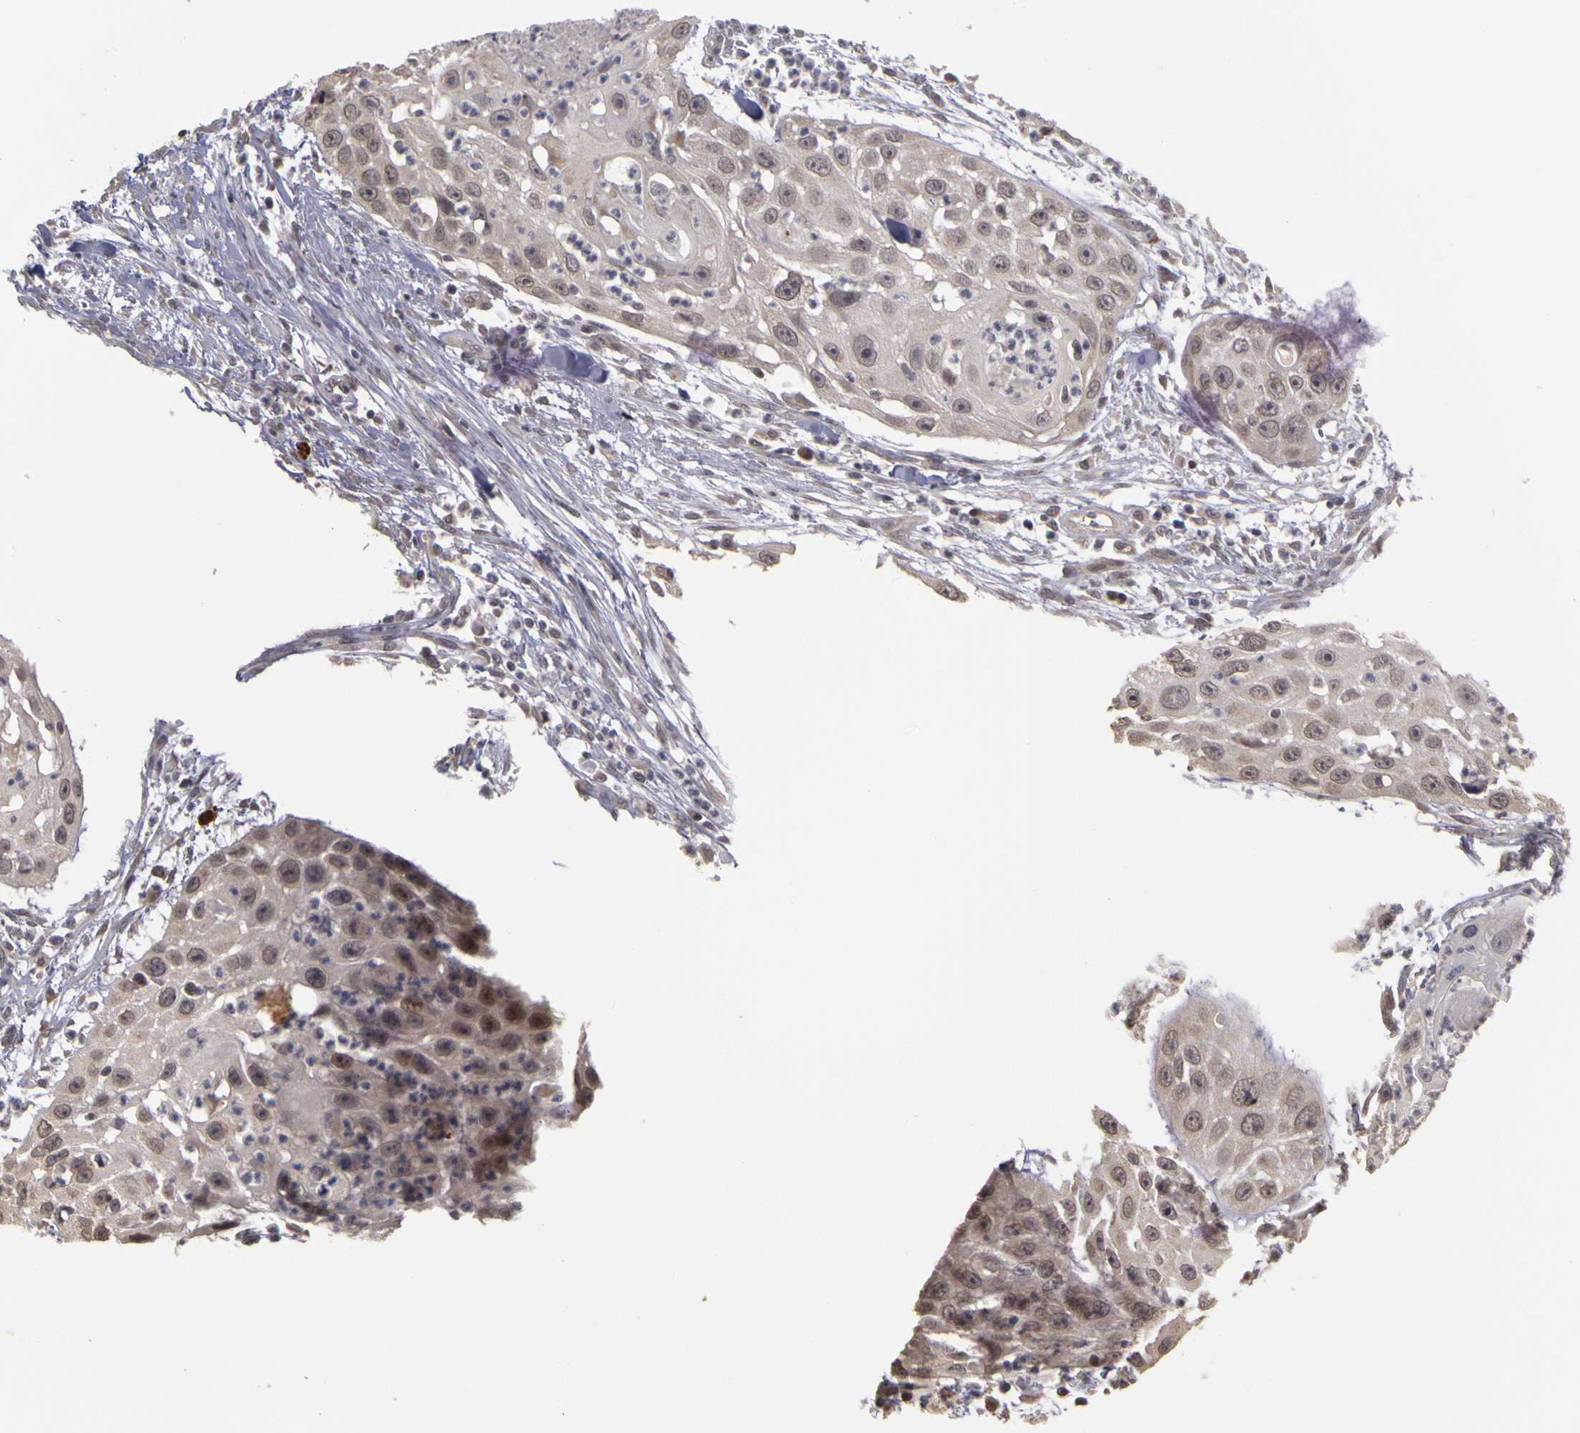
{"staining": {"intensity": "weak", "quantity": "25%-75%", "location": "cytoplasmic/membranous,nuclear"}, "tissue": "head and neck cancer", "cell_type": "Tumor cells", "image_type": "cancer", "snomed": [{"axis": "morphology", "description": "Squamous cell carcinoma, NOS"}, {"axis": "topography", "description": "Head-Neck"}], "caption": "Brown immunohistochemical staining in human head and neck squamous cell carcinoma shows weak cytoplasmic/membranous and nuclear staining in approximately 25%-75% of tumor cells.", "gene": "FRMD7", "patient": {"sex": "male", "age": 64}}